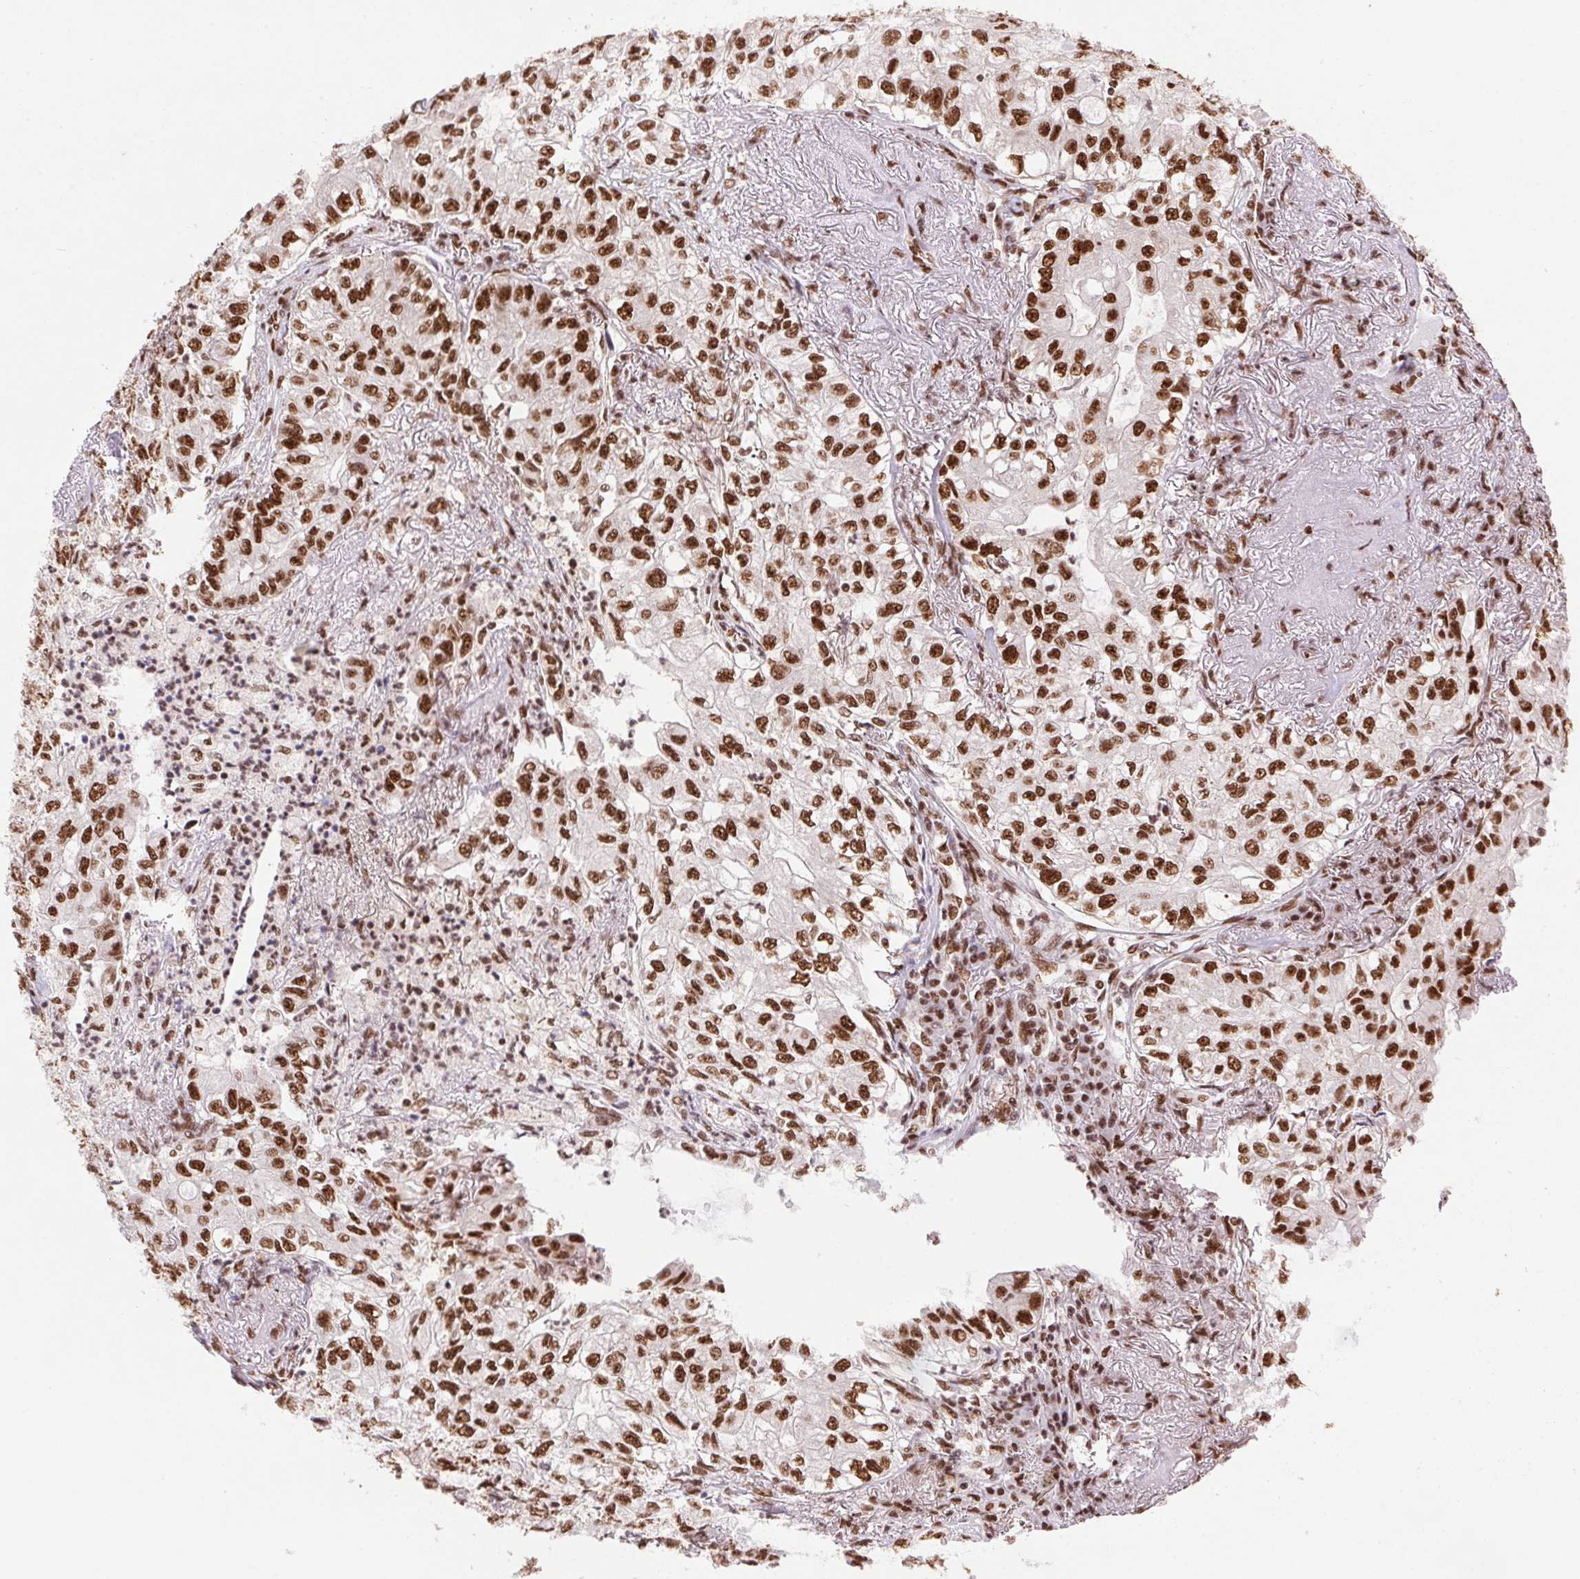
{"staining": {"intensity": "strong", "quantity": ">75%", "location": "nuclear"}, "tissue": "lung cancer", "cell_type": "Tumor cells", "image_type": "cancer", "snomed": [{"axis": "morphology", "description": "Adenocarcinoma, NOS"}, {"axis": "topography", "description": "Lung"}], "caption": "A brown stain highlights strong nuclear staining of a protein in human lung adenocarcinoma tumor cells.", "gene": "ZNF207", "patient": {"sex": "female", "age": 73}}